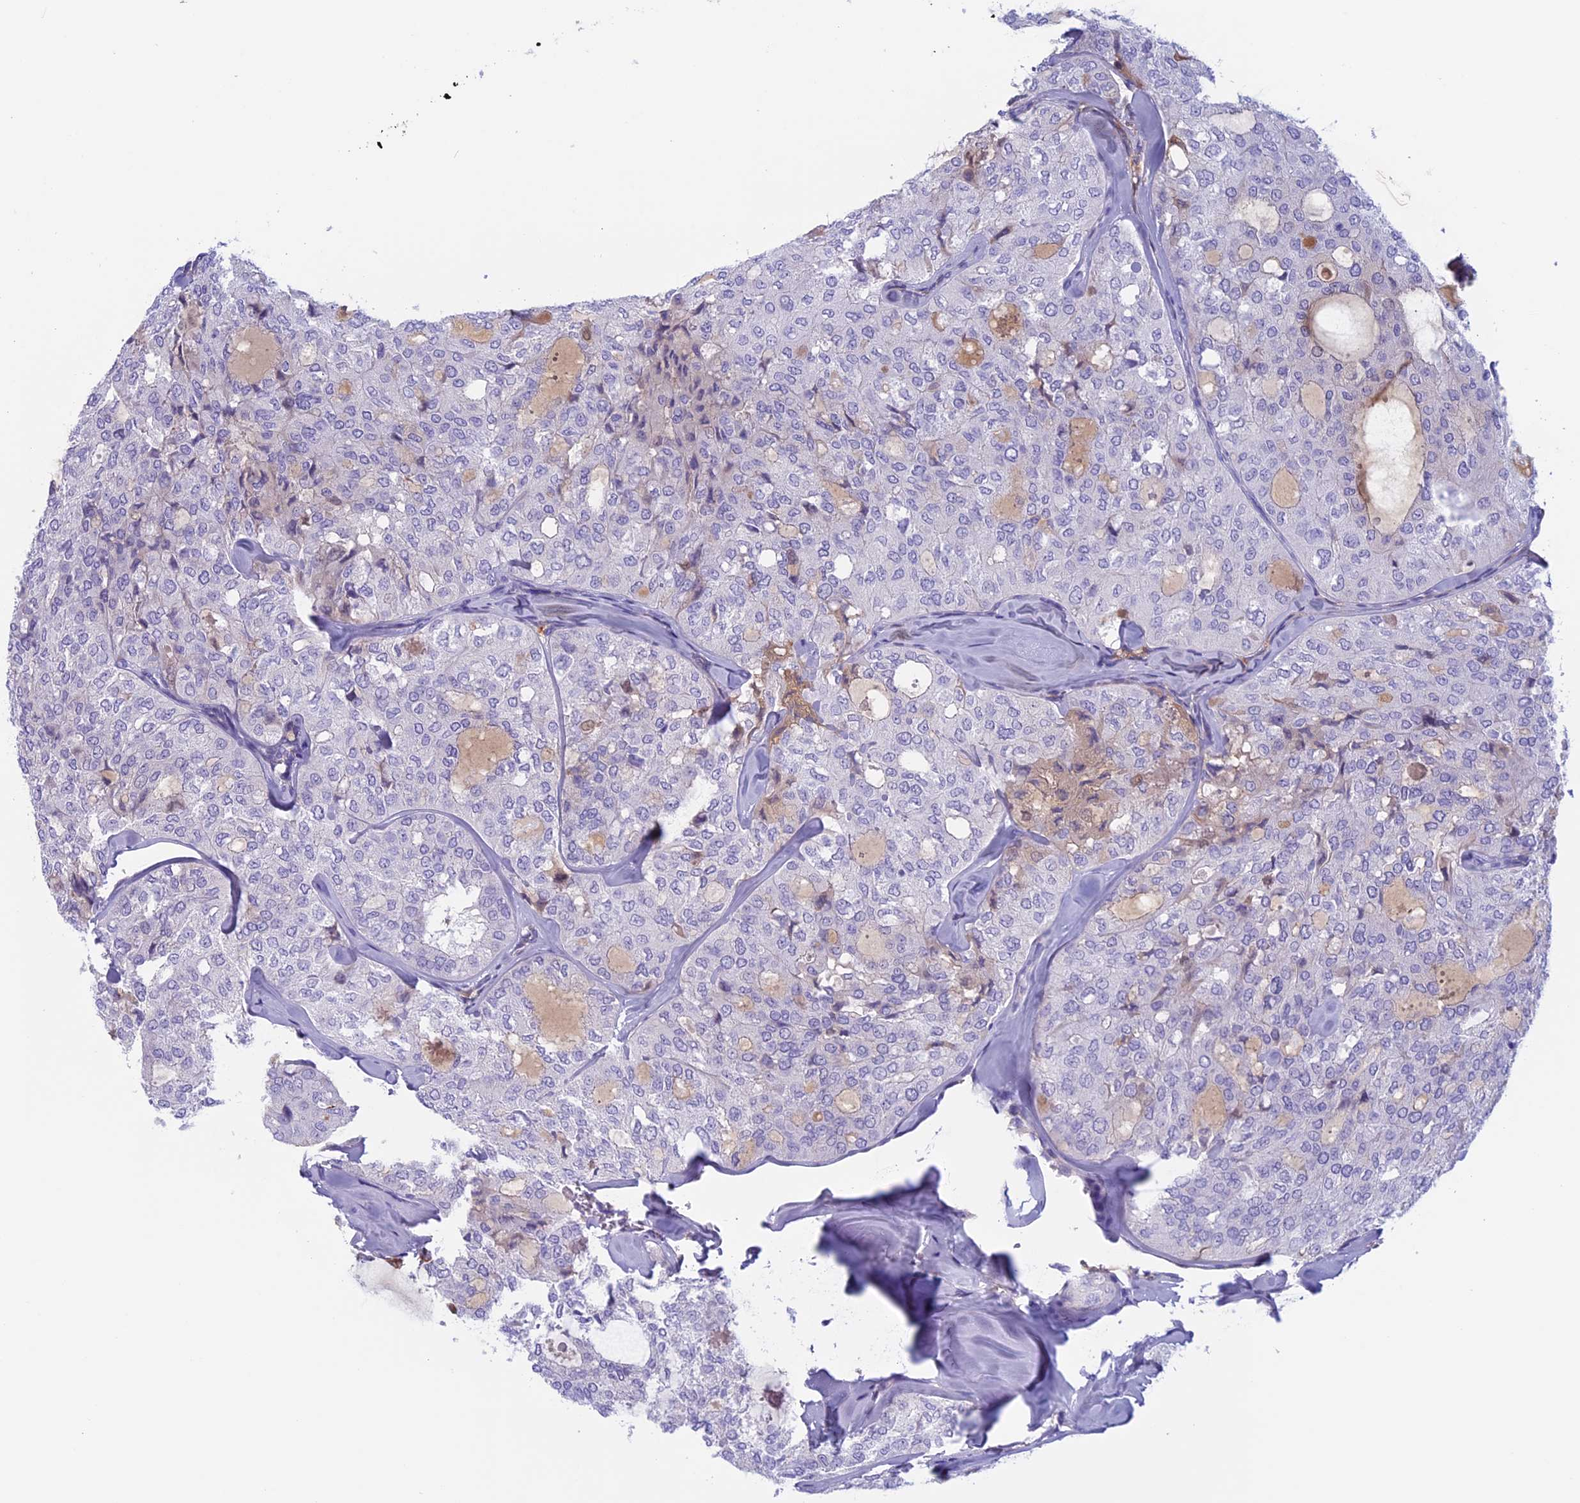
{"staining": {"intensity": "negative", "quantity": "none", "location": "none"}, "tissue": "thyroid cancer", "cell_type": "Tumor cells", "image_type": "cancer", "snomed": [{"axis": "morphology", "description": "Follicular adenoma carcinoma, NOS"}, {"axis": "topography", "description": "Thyroid gland"}], "caption": "The immunohistochemistry histopathology image has no significant expression in tumor cells of thyroid cancer (follicular adenoma carcinoma) tissue. (IHC, brightfield microscopy, high magnification).", "gene": "ANGPTL2", "patient": {"sex": "male", "age": 75}}